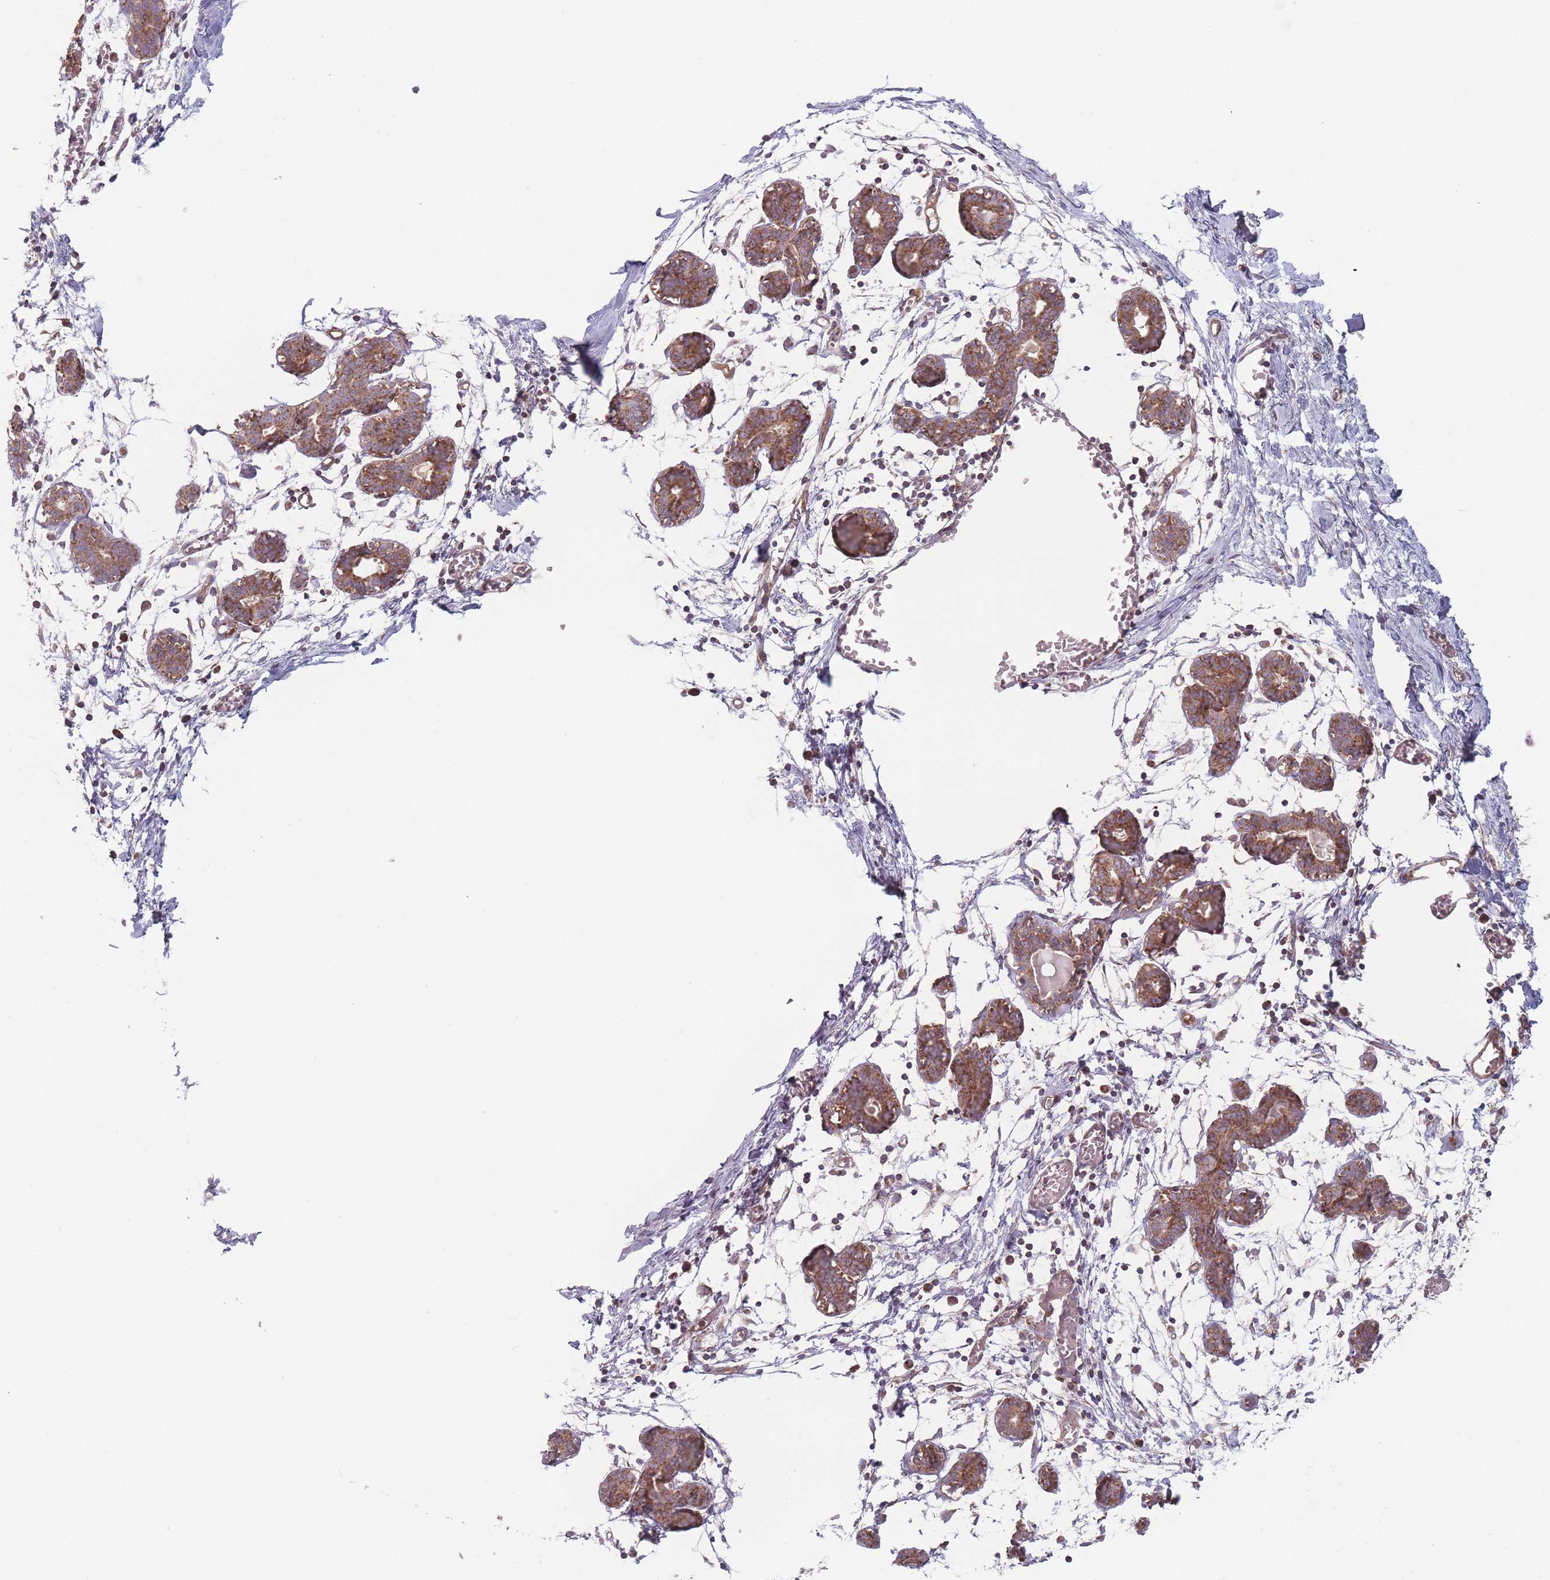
{"staining": {"intensity": "weak", "quantity": "25%-75%", "location": "cytoplasmic/membranous"}, "tissue": "breast", "cell_type": "Adipocytes", "image_type": "normal", "snomed": [{"axis": "morphology", "description": "Normal tissue, NOS"}, {"axis": "topography", "description": "Breast"}], "caption": "Immunohistochemistry of unremarkable human breast displays low levels of weak cytoplasmic/membranous positivity in approximately 25%-75% of adipocytes. The staining was performed using DAB (3,3'-diaminobenzidine), with brown indicating positive protein expression. Nuclei are stained blue with hematoxylin.", "gene": "ATP5MGL", "patient": {"sex": "female", "age": 27}}